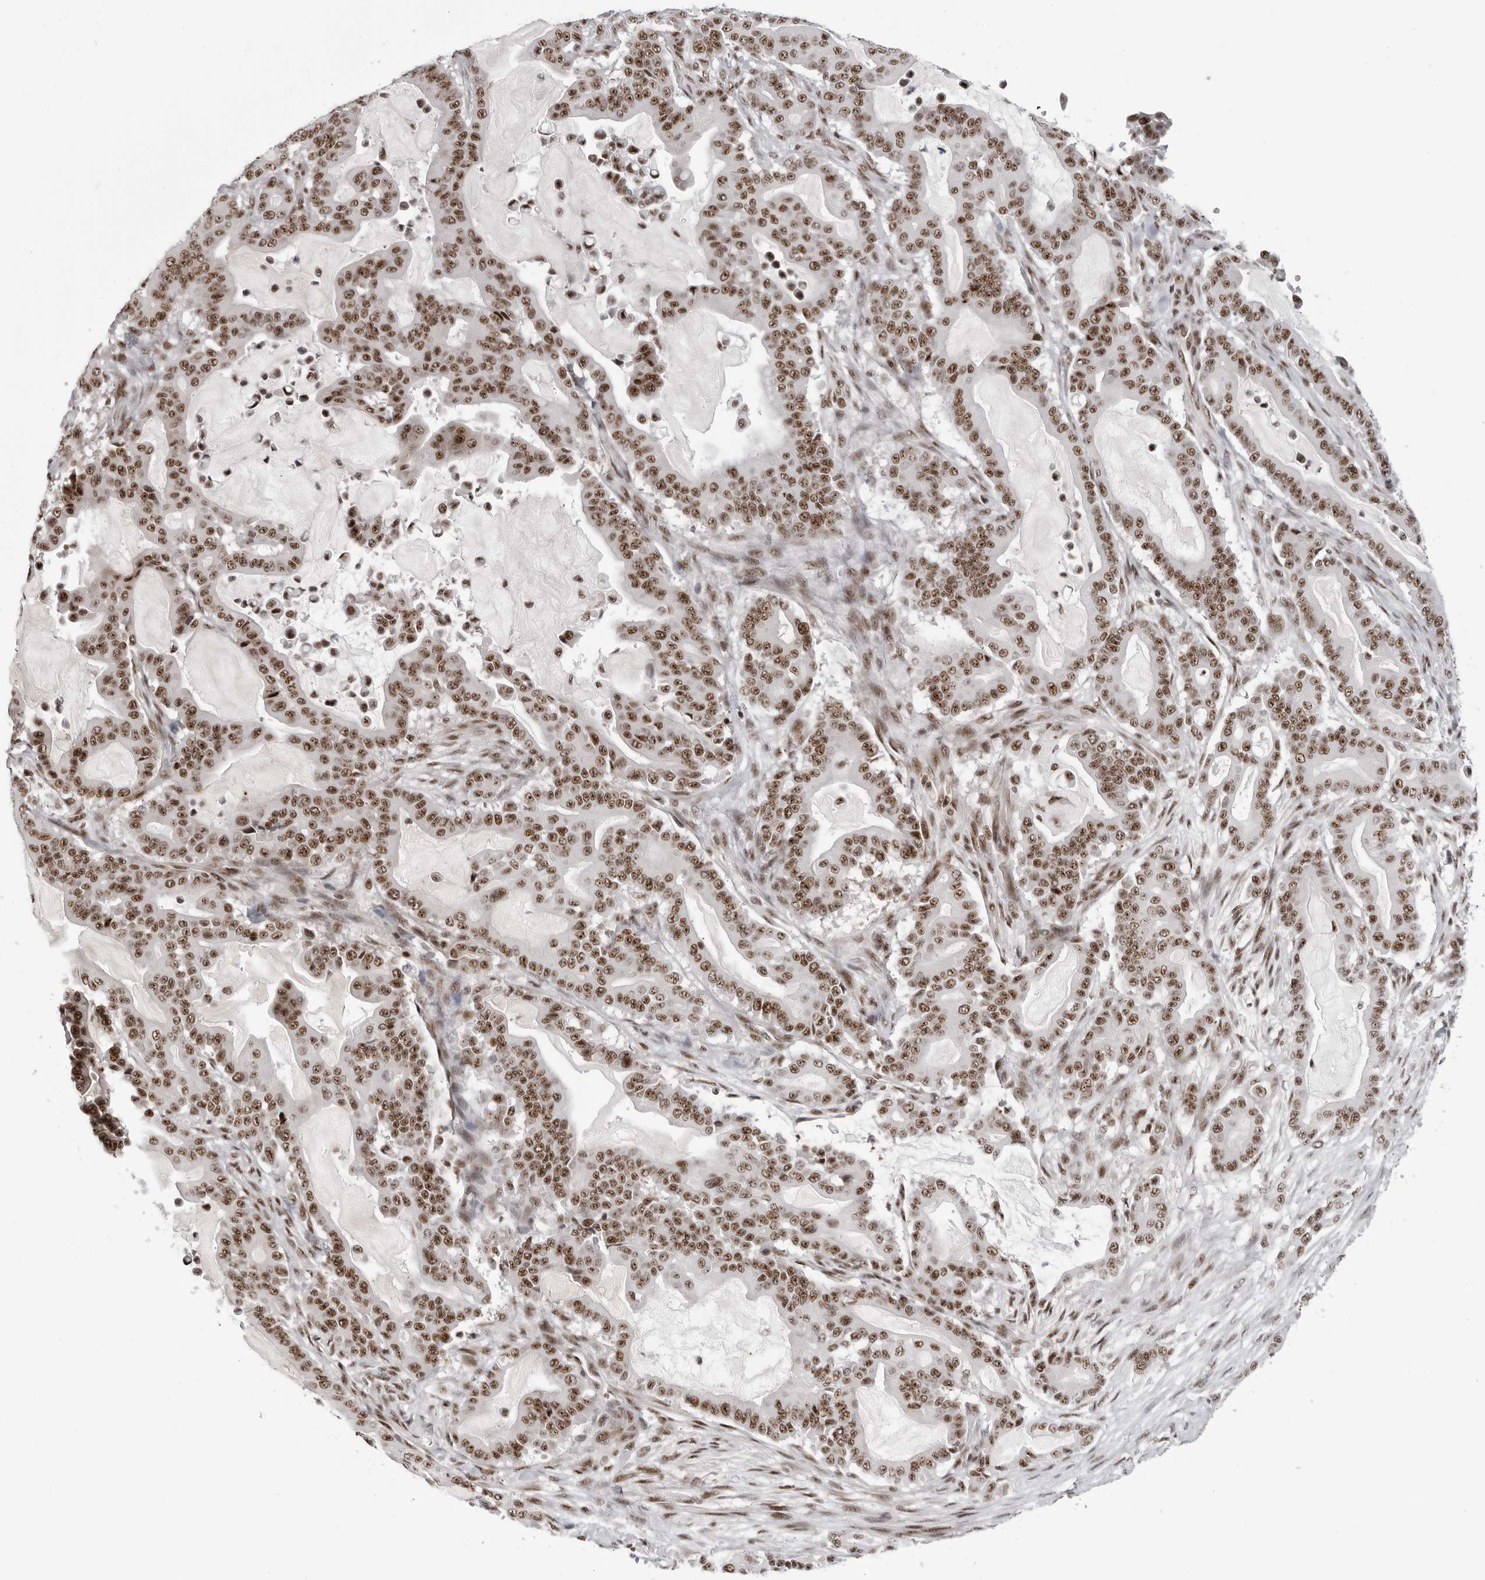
{"staining": {"intensity": "strong", "quantity": ">75%", "location": "nuclear"}, "tissue": "pancreatic cancer", "cell_type": "Tumor cells", "image_type": "cancer", "snomed": [{"axis": "morphology", "description": "Adenocarcinoma, NOS"}, {"axis": "topography", "description": "Pancreas"}], "caption": "Pancreatic cancer (adenocarcinoma) stained with a brown dye demonstrates strong nuclear positive expression in about >75% of tumor cells.", "gene": "WRAP53", "patient": {"sex": "male", "age": 63}}